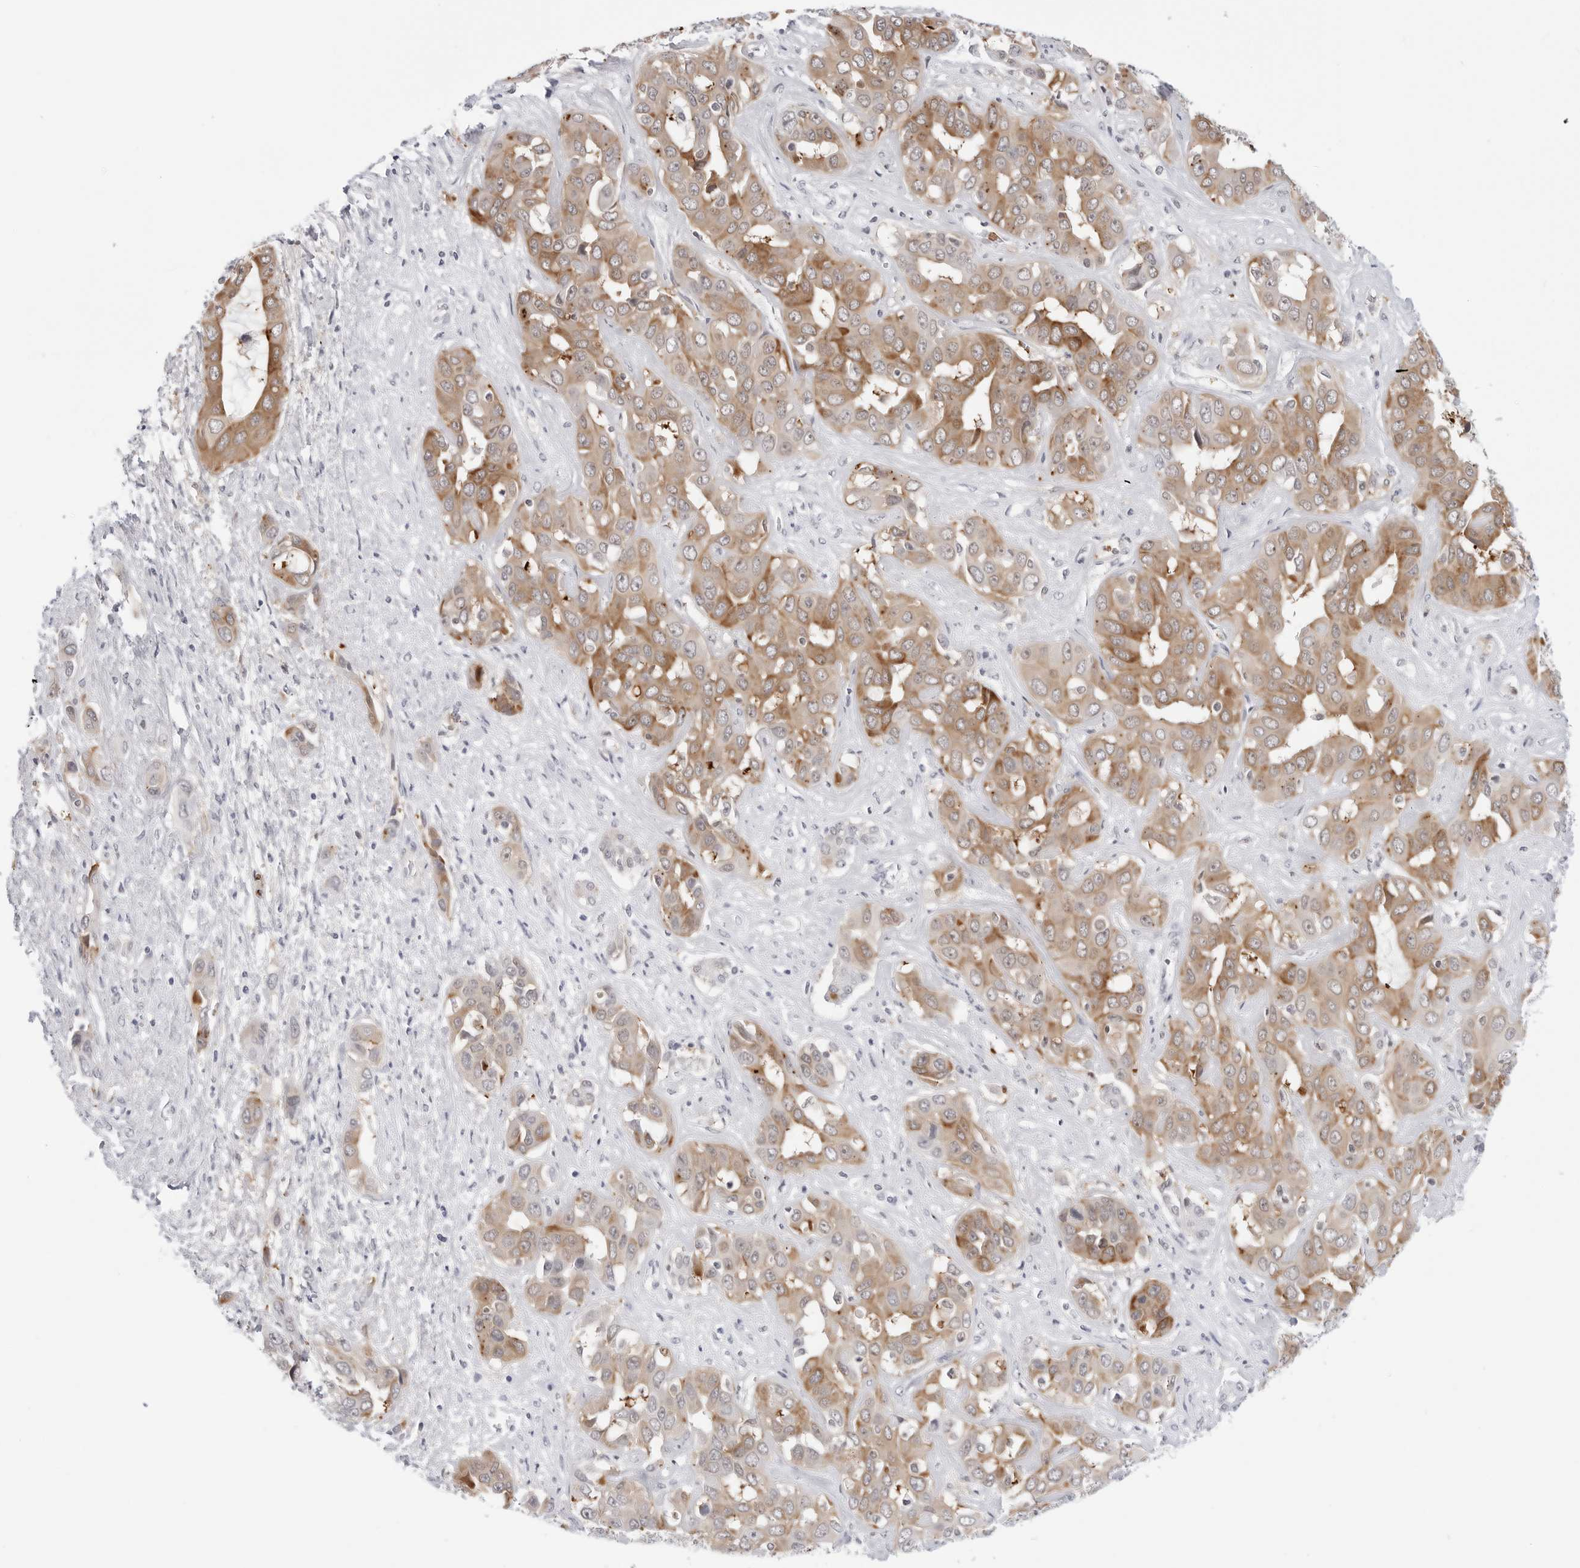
{"staining": {"intensity": "moderate", "quantity": ">75%", "location": "cytoplasmic/membranous"}, "tissue": "liver cancer", "cell_type": "Tumor cells", "image_type": "cancer", "snomed": [{"axis": "morphology", "description": "Cholangiocarcinoma"}, {"axis": "topography", "description": "Liver"}], "caption": "A high-resolution histopathology image shows immunohistochemistry staining of liver cancer (cholangiocarcinoma), which demonstrates moderate cytoplasmic/membranous expression in about >75% of tumor cells.", "gene": "C1orf162", "patient": {"sex": "female", "age": 52}}